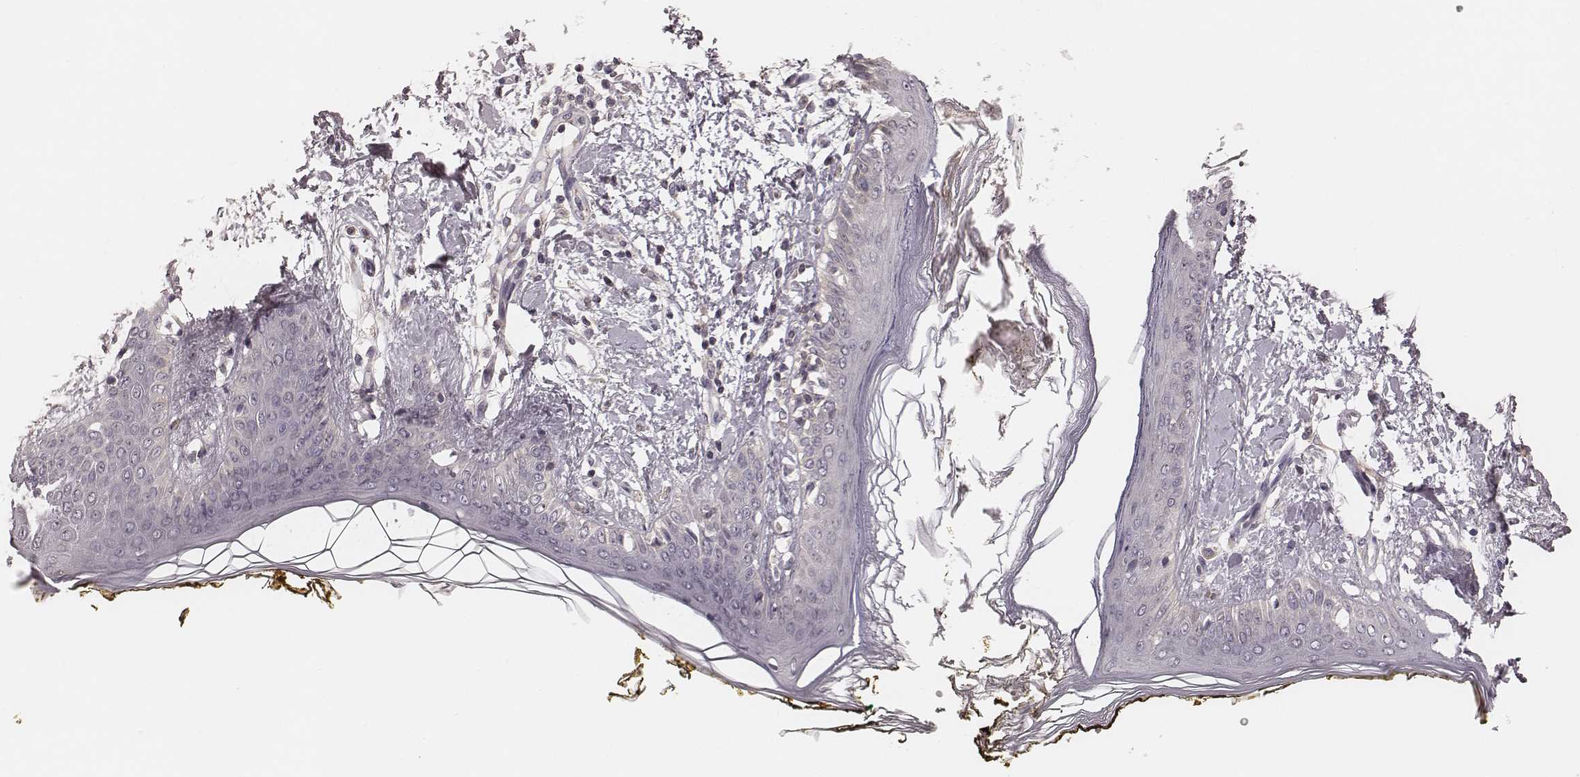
{"staining": {"intensity": "negative", "quantity": "none", "location": "none"}, "tissue": "skin", "cell_type": "Fibroblasts", "image_type": "normal", "snomed": [{"axis": "morphology", "description": "Normal tissue, NOS"}, {"axis": "topography", "description": "Skin"}], "caption": "This is an immunohistochemistry histopathology image of unremarkable human skin. There is no staining in fibroblasts.", "gene": "P2RX5", "patient": {"sex": "female", "age": 34}}